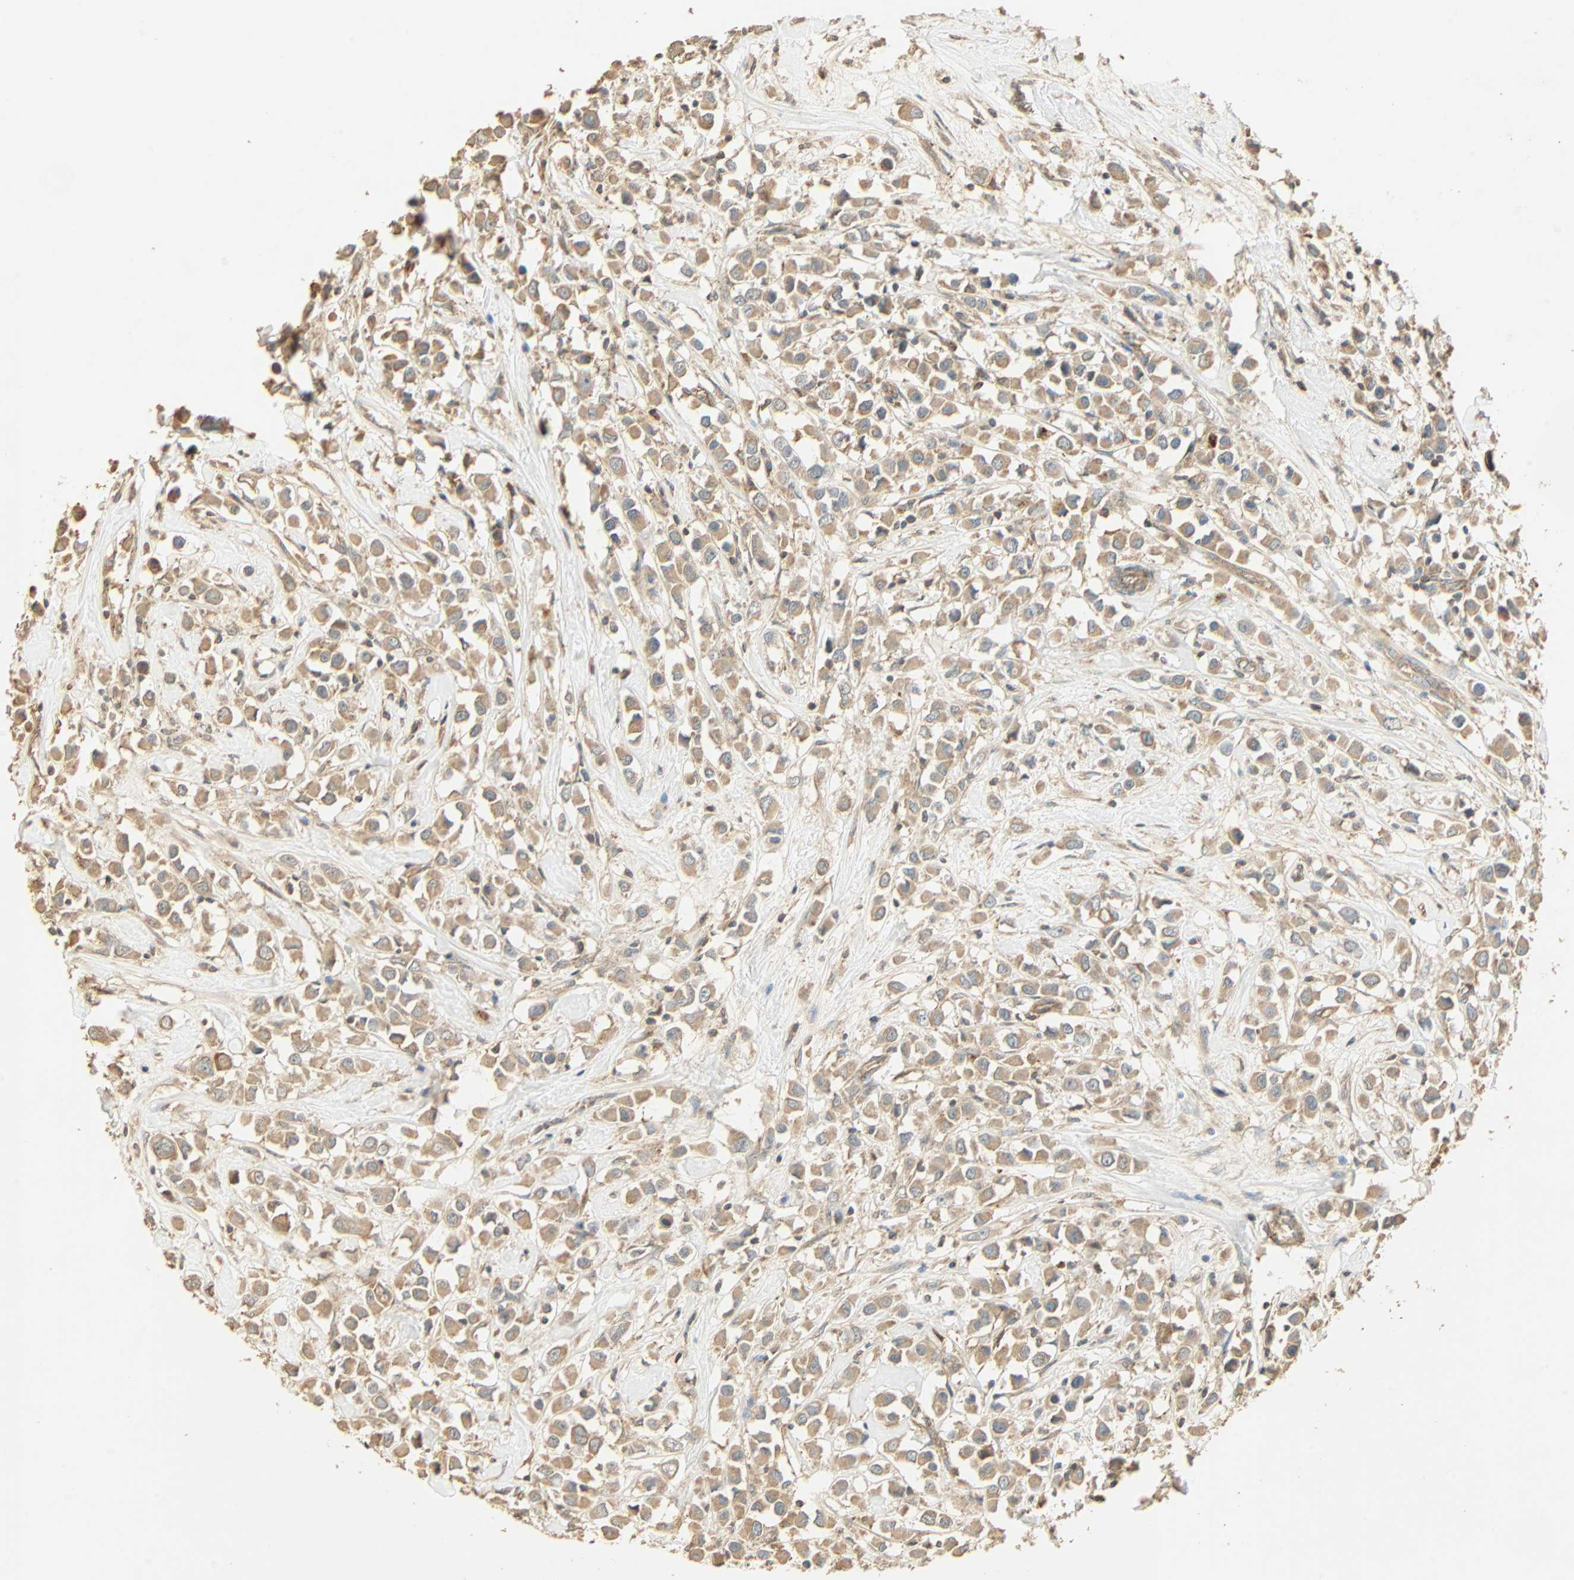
{"staining": {"intensity": "weak", "quantity": ">75%", "location": "cytoplasmic/membranous"}, "tissue": "breast cancer", "cell_type": "Tumor cells", "image_type": "cancer", "snomed": [{"axis": "morphology", "description": "Duct carcinoma"}, {"axis": "topography", "description": "Breast"}], "caption": "High-magnification brightfield microscopy of intraductal carcinoma (breast) stained with DAB (3,3'-diaminobenzidine) (brown) and counterstained with hematoxylin (blue). tumor cells exhibit weak cytoplasmic/membranous positivity is seen in approximately>75% of cells.", "gene": "GALK1", "patient": {"sex": "female", "age": 61}}